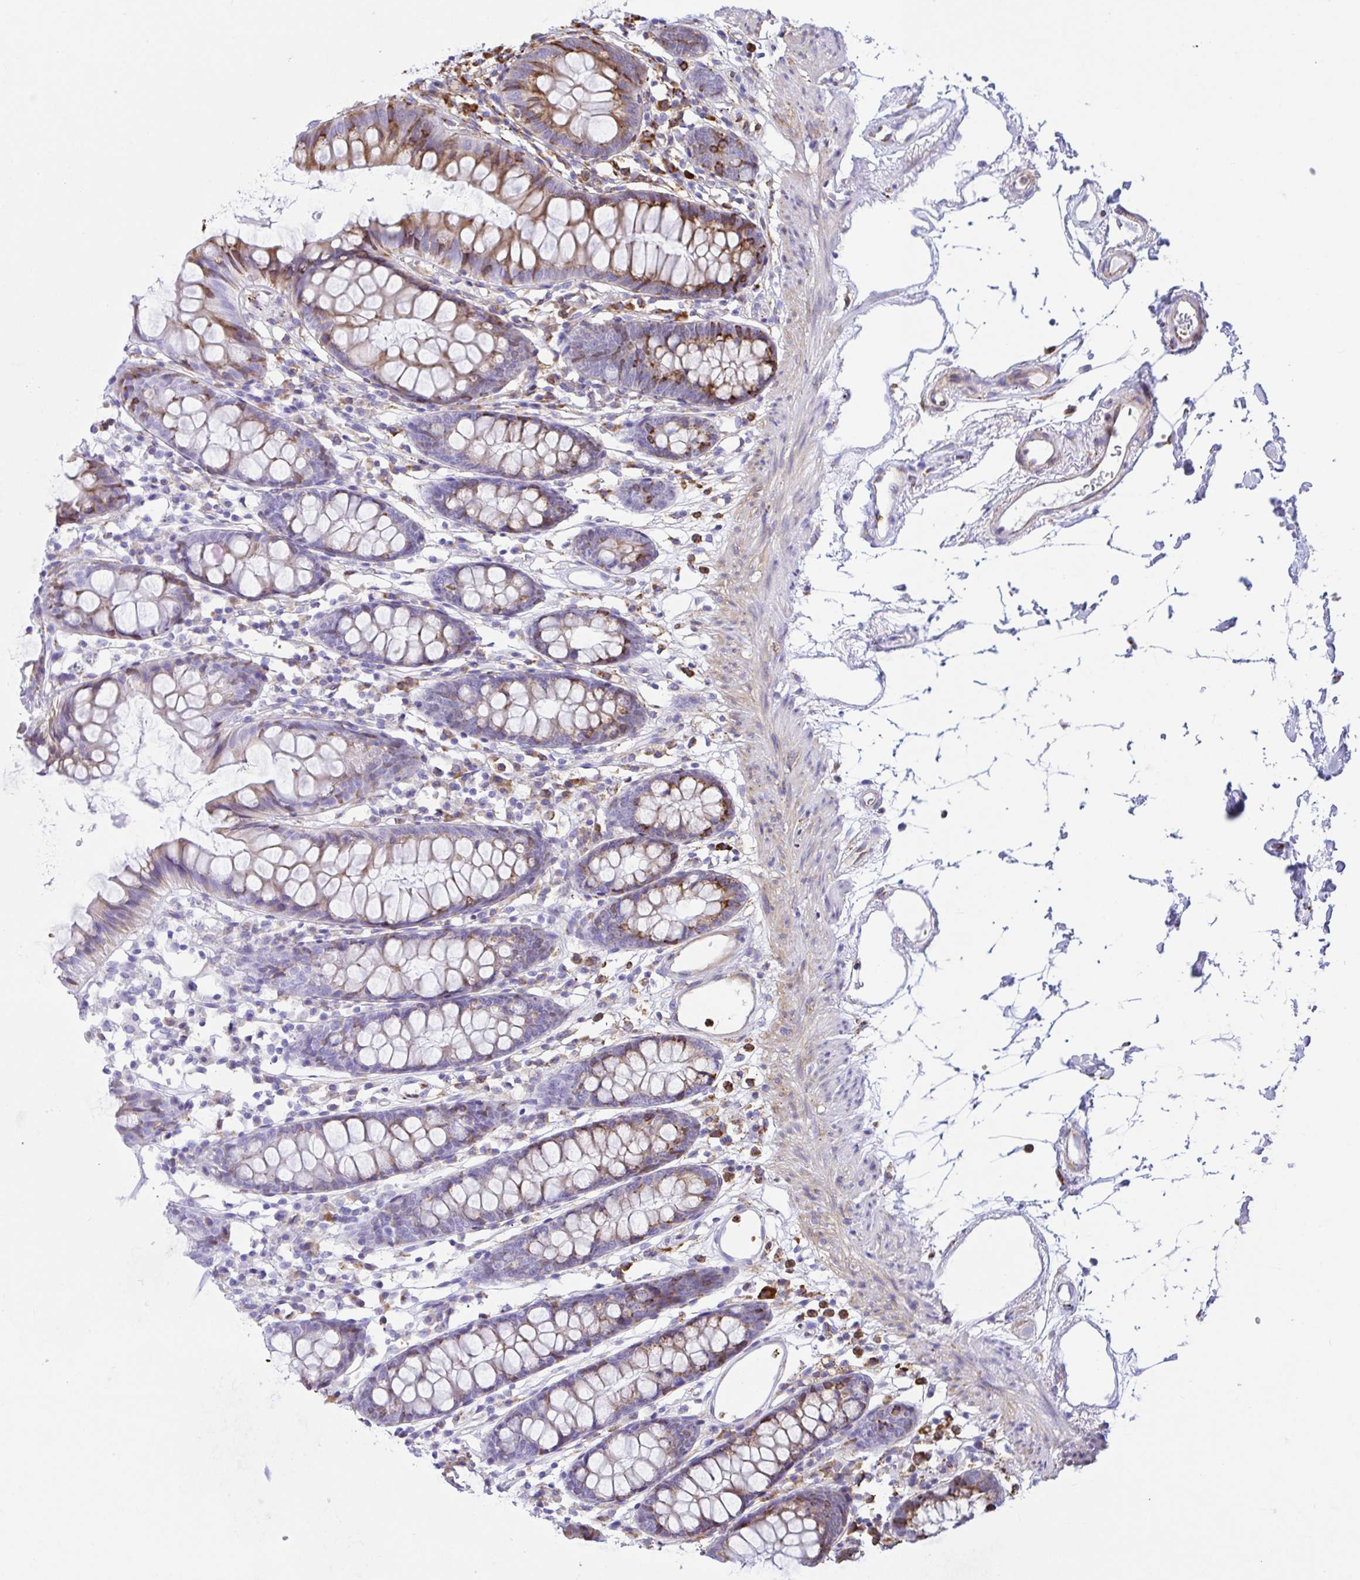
{"staining": {"intensity": "weak", "quantity": "25%-75%", "location": "cytoplasmic/membranous"}, "tissue": "colon", "cell_type": "Endothelial cells", "image_type": "normal", "snomed": [{"axis": "morphology", "description": "Normal tissue, NOS"}, {"axis": "topography", "description": "Colon"}], "caption": "Normal colon was stained to show a protein in brown. There is low levels of weak cytoplasmic/membranous staining in about 25%-75% of endothelial cells.", "gene": "CLGN", "patient": {"sex": "female", "age": 84}}